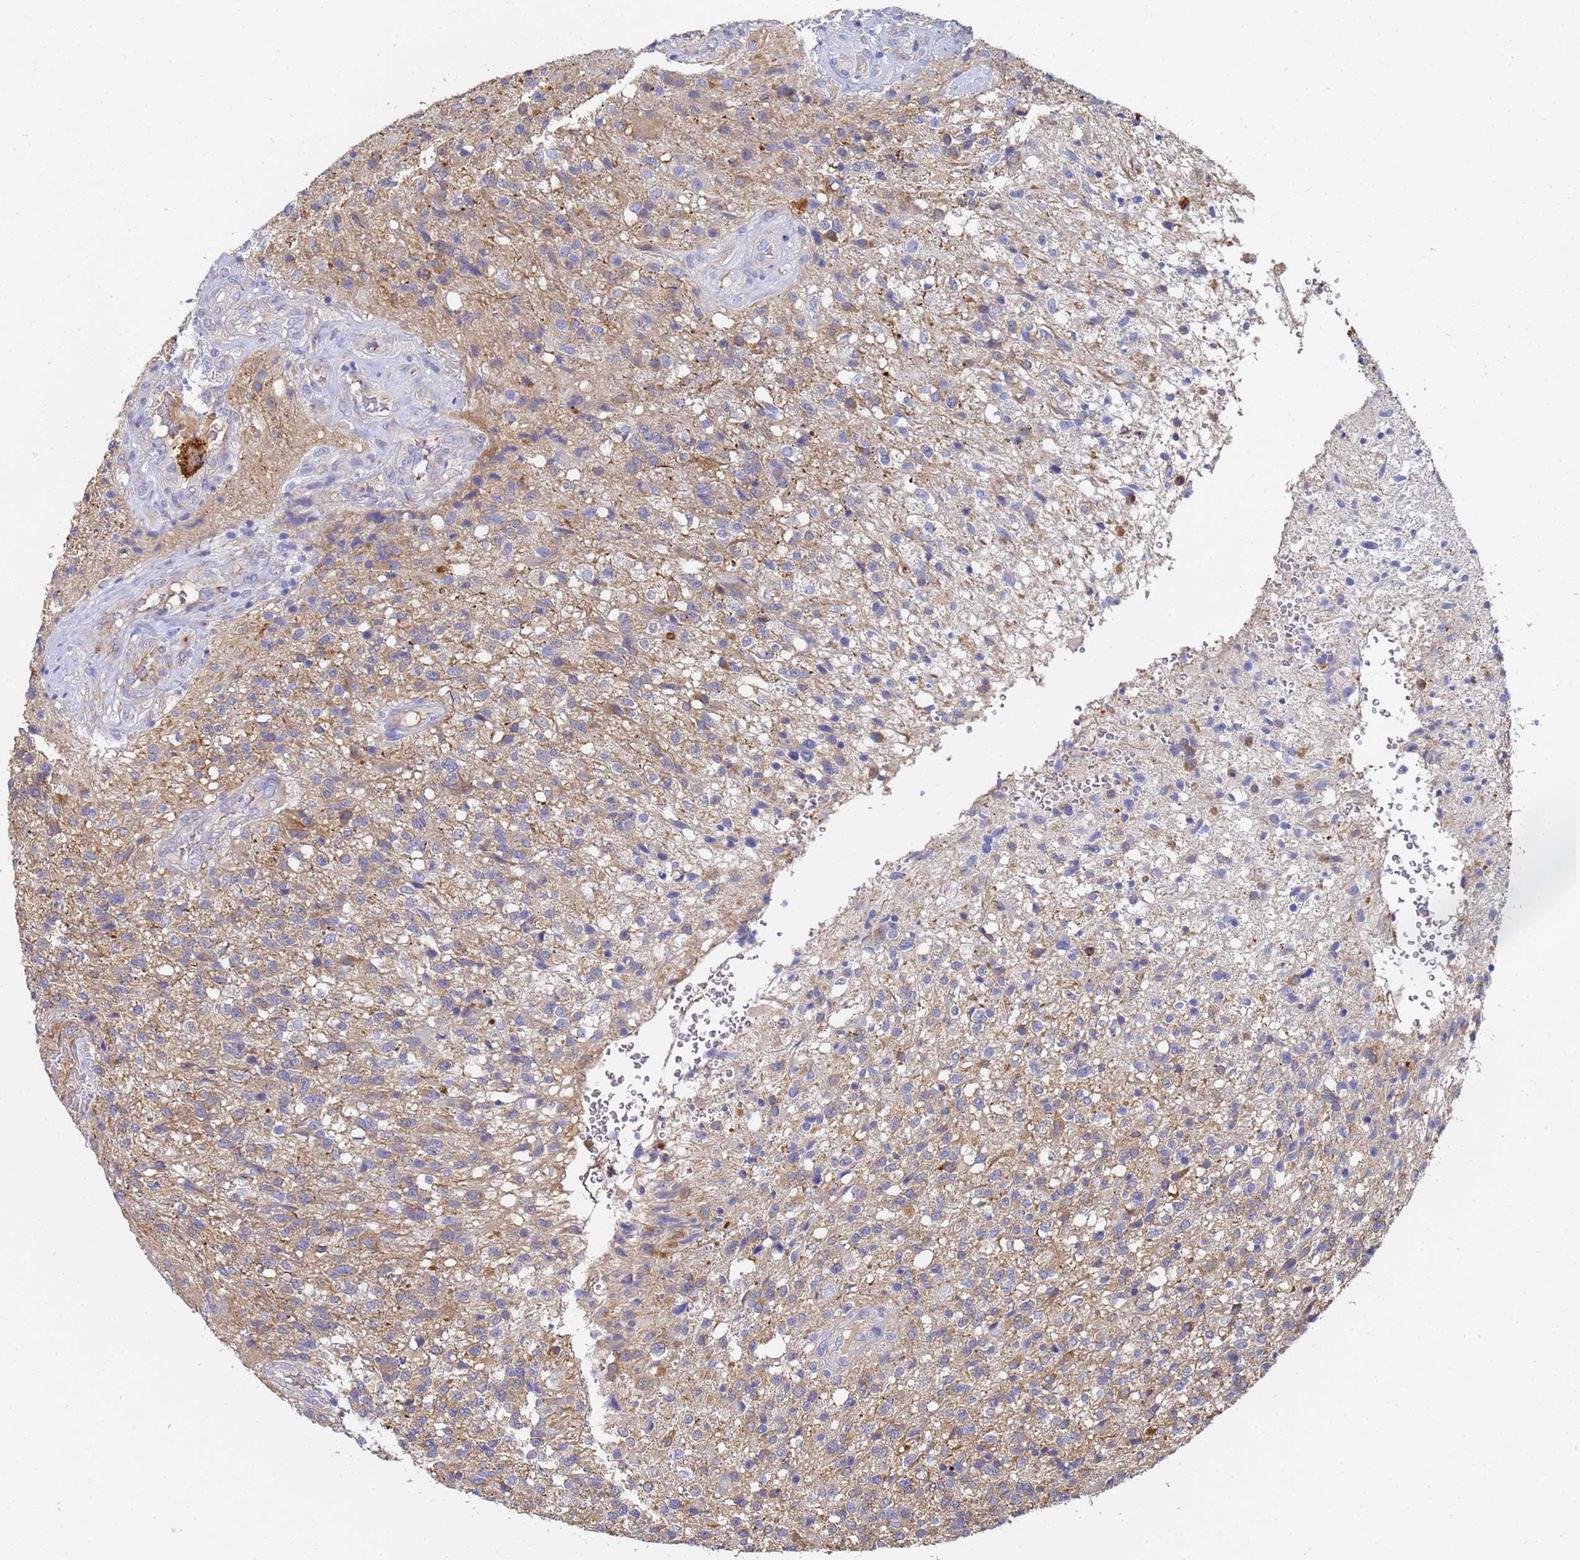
{"staining": {"intensity": "weak", "quantity": "<25%", "location": "cytoplasmic/membranous"}, "tissue": "glioma", "cell_type": "Tumor cells", "image_type": "cancer", "snomed": [{"axis": "morphology", "description": "Glioma, malignant, High grade"}, {"axis": "topography", "description": "Brain"}], "caption": "Malignant glioma (high-grade) stained for a protein using immunohistochemistry (IHC) demonstrates no staining tumor cells.", "gene": "TUBB1", "patient": {"sex": "male", "age": 56}}